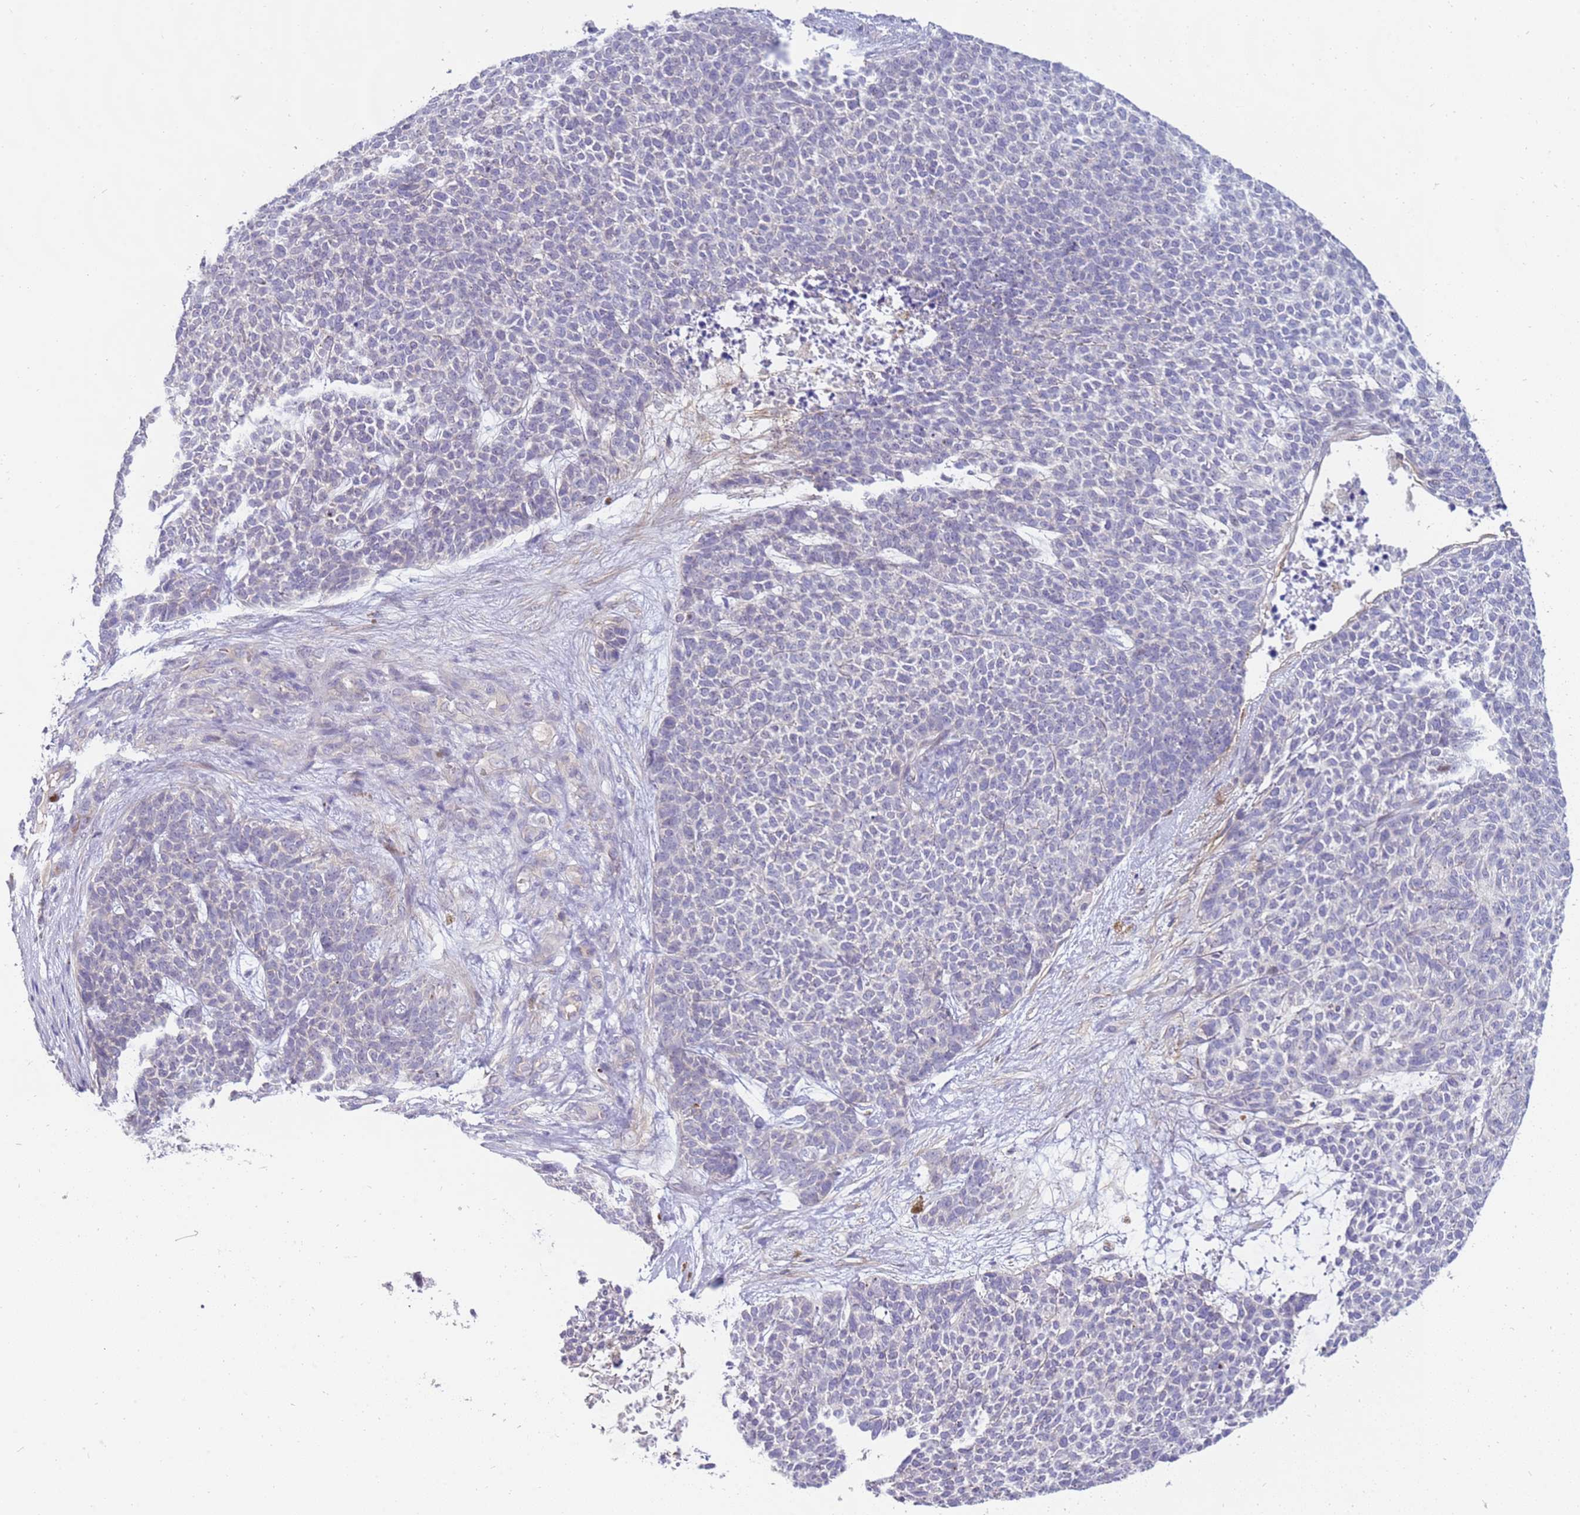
{"staining": {"intensity": "negative", "quantity": "none", "location": "none"}, "tissue": "skin cancer", "cell_type": "Tumor cells", "image_type": "cancer", "snomed": [{"axis": "morphology", "description": "Basal cell carcinoma"}, {"axis": "topography", "description": "Skin"}], "caption": "Histopathology image shows no protein staining in tumor cells of skin cancer (basal cell carcinoma) tissue.", "gene": "STK25", "patient": {"sex": "female", "age": 84}}